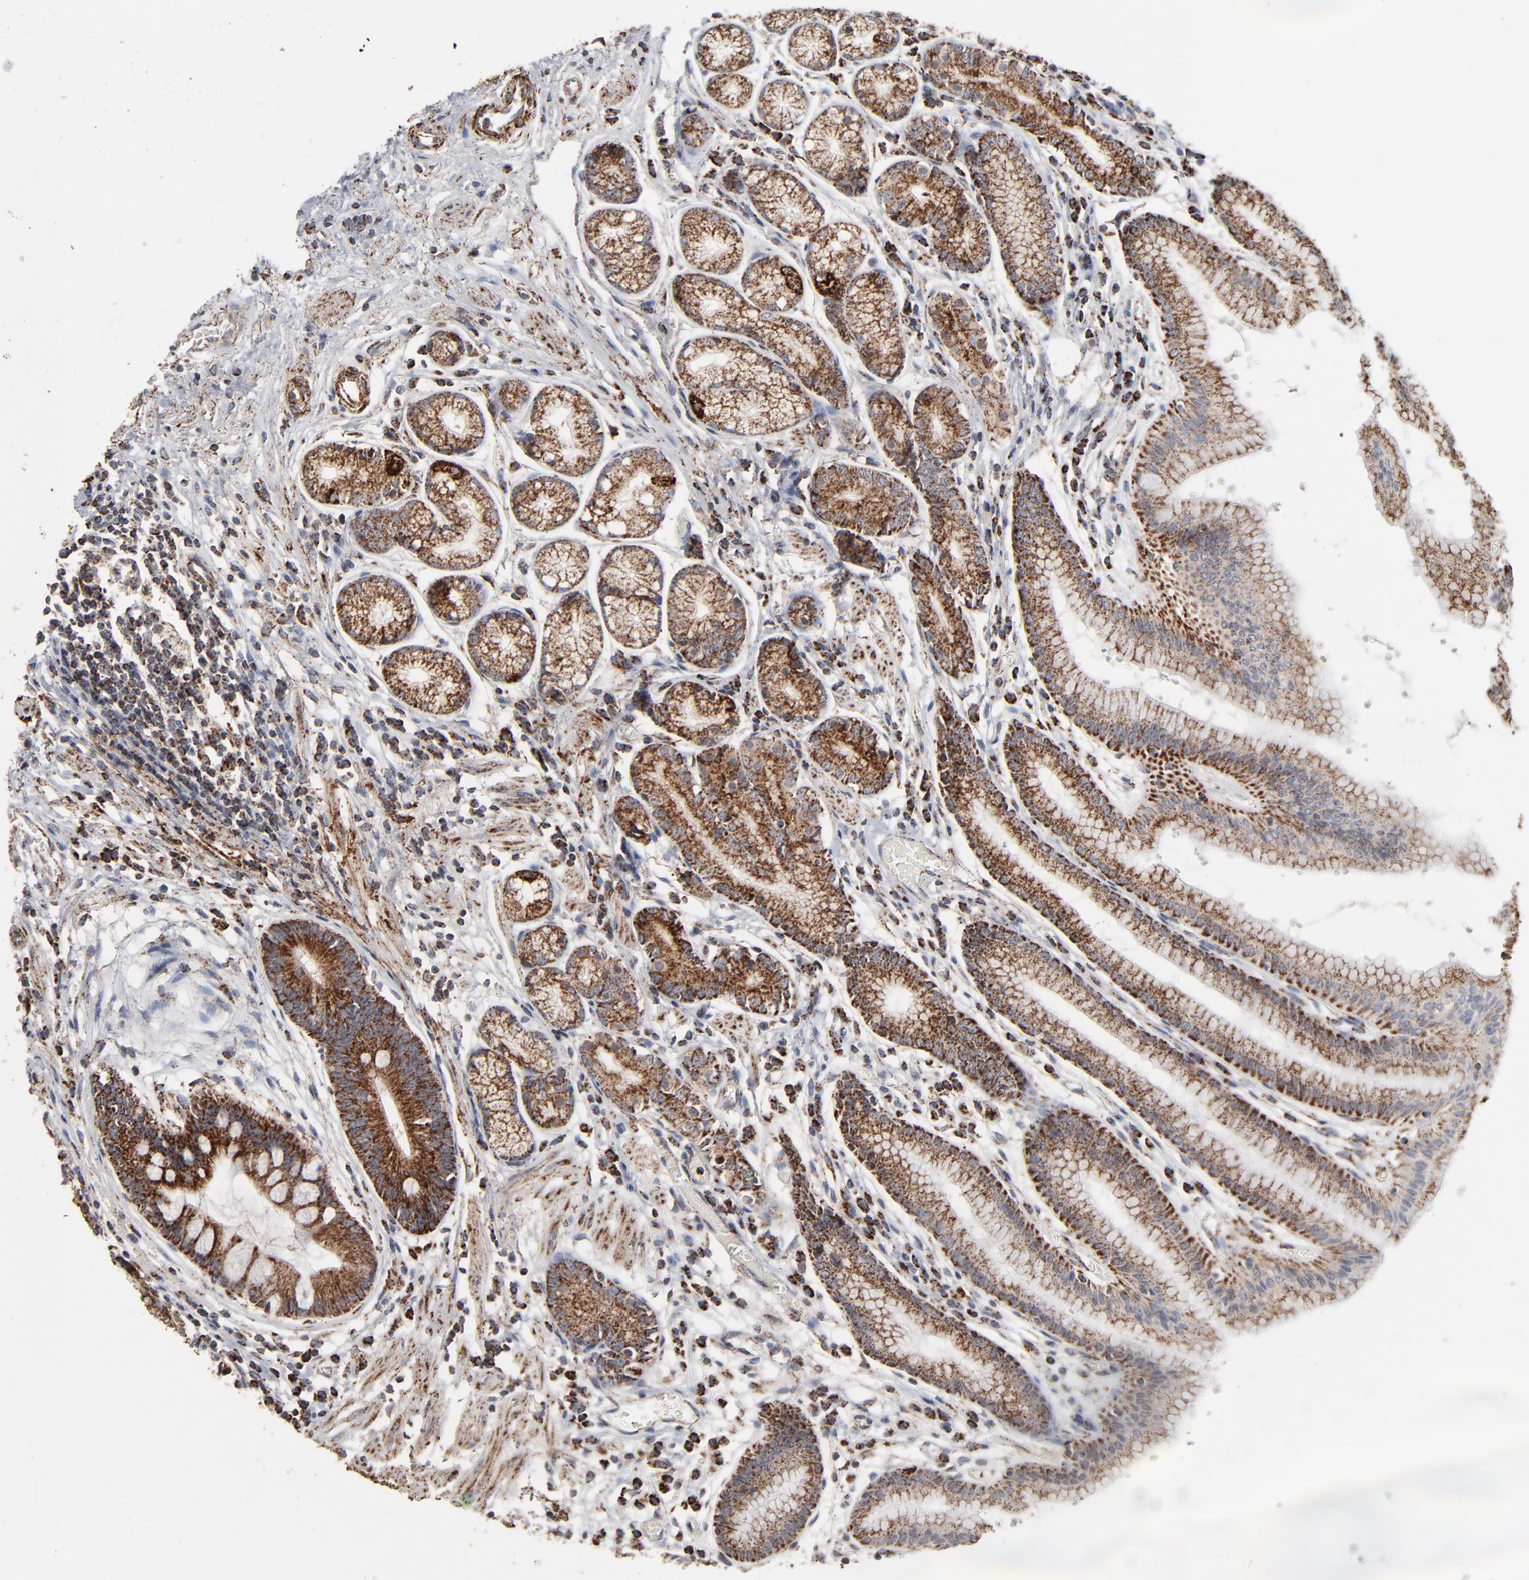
{"staining": {"intensity": "strong", "quantity": ">75%", "location": "cytoplasmic/membranous"}, "tissue": "stomach", "cell_type": "Glandular cells", "image_type": "normal", "snomed": [{"axis": "morphology", "description": "Normal tissue, NOS"}, {"axis": "morphology", "description": "Inflammation, NOS"}, {"axis": "topography", "description": "Stomach, lower"}], "caption": "Immunohistochemical staining of benign stomach shows >75% levels of strong cytoplasmic/membranous protein positivity in about >75% of glandular cells.", "gene": "UQCRC1", "patient": {"sex": "male", "age": 59}}